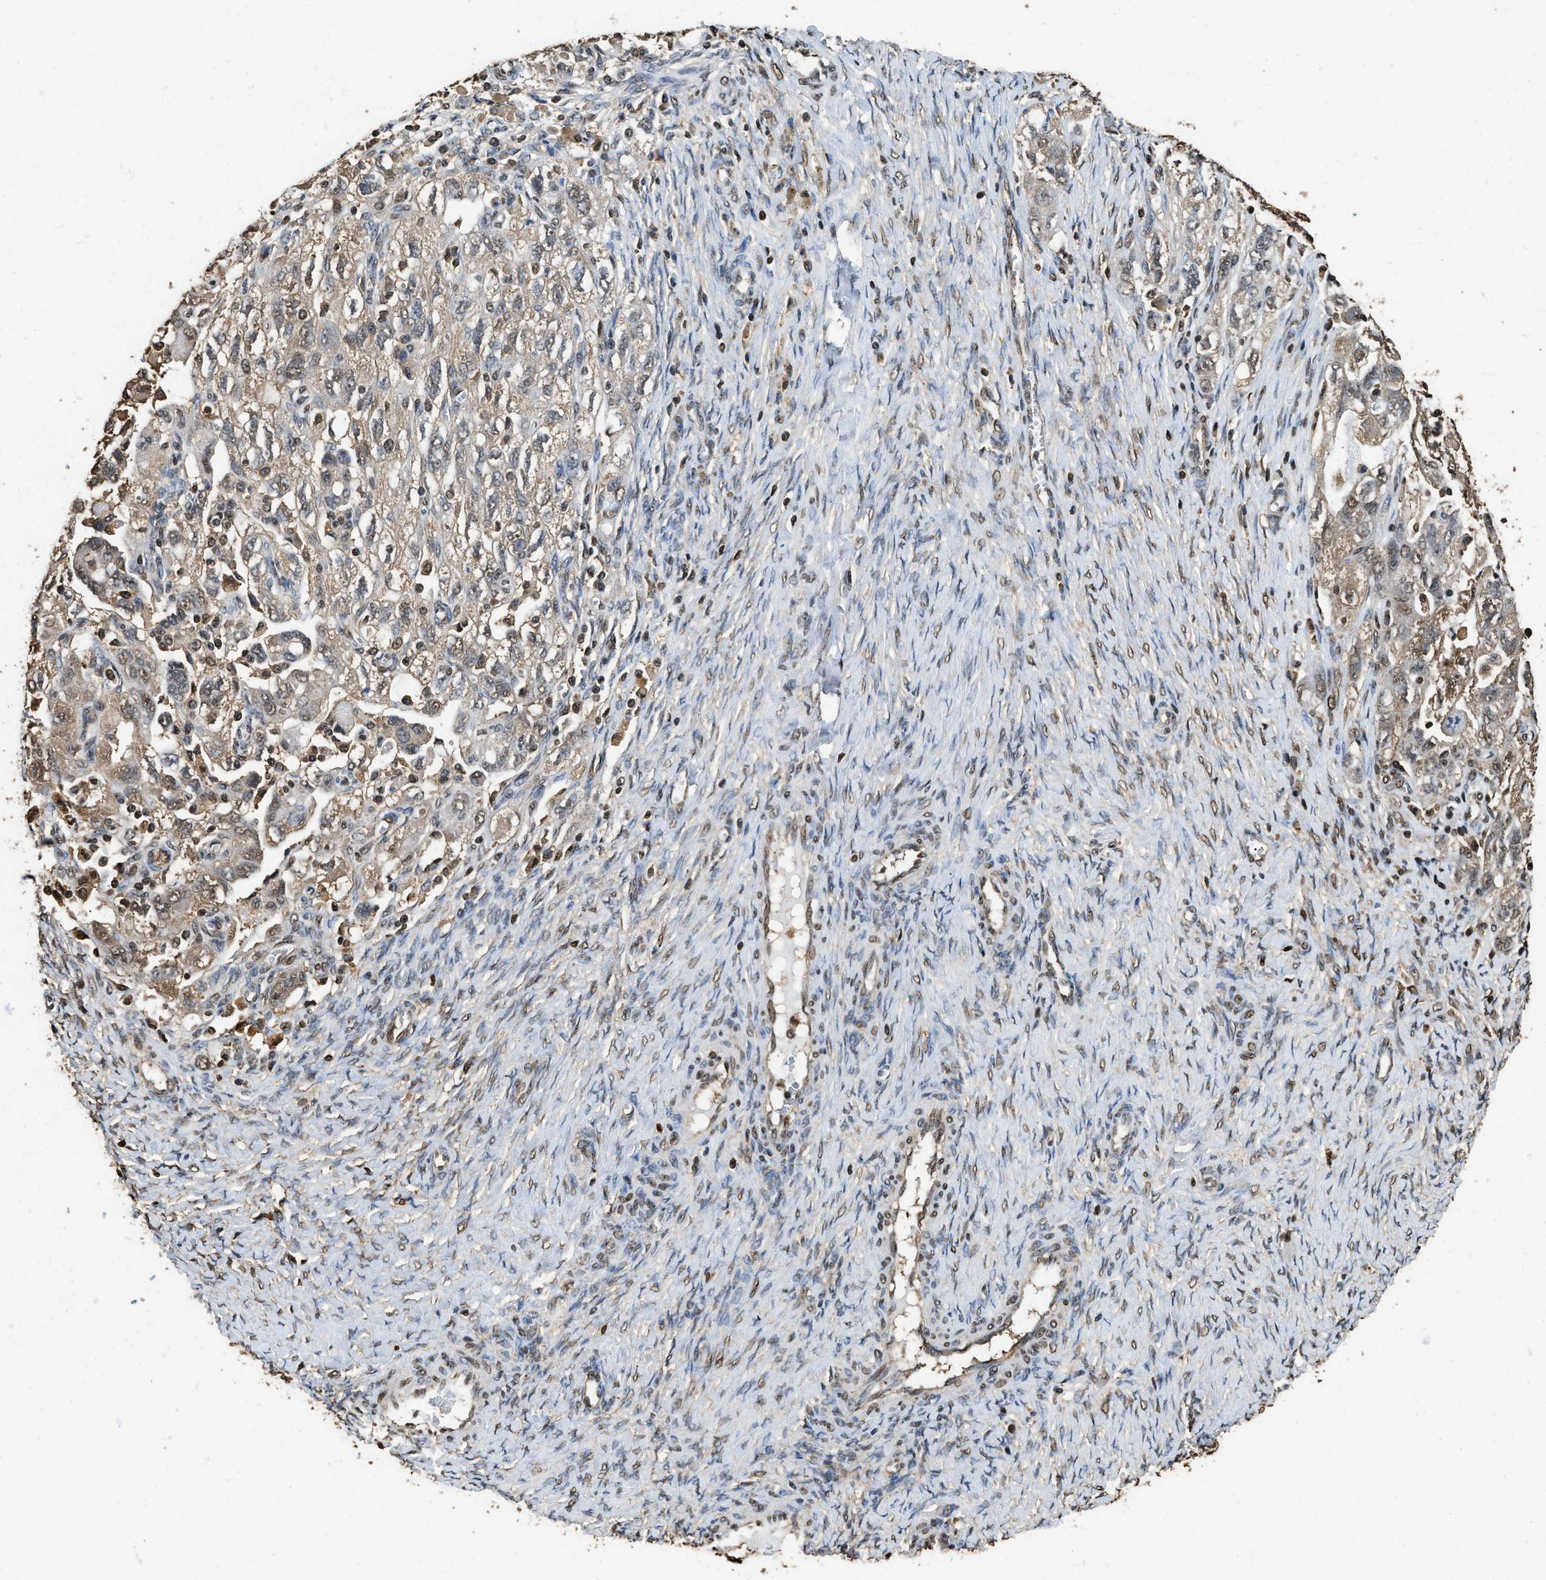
{"staining": {"intensity": "weak", "quantity": ">75%", "location": "cytoplasmic/membranous"}, "tissue": "ovarian cancer", "cell_type": "Tumor cells", "image_type": "cancer", "snomed": [{"axis": "morphology", "description": "Carcinoma, NOS"}, {"axis": "morphology", "description": "Cystadenocarcinoma, serous, NOS"}, {"axis": "topography", "description": "Ovary"}], "caption": "High-magnification brightfield microscopy of serous cystadenocarcinoma (ovarian) stained with DAB (3,3'-diaminobenzidine) (brown) and counterstained with hematoxylin (blue). tumor cells exhibit weak cytoplasmic/membranous staining is present in about>75% of cells. The staining was performed using DAB, with brown indicating positive protein expression. Nuclei are stained blue with hematoxylin.", "gene": "GAPDH", "patient": {"sex": "female", "age": 69}}